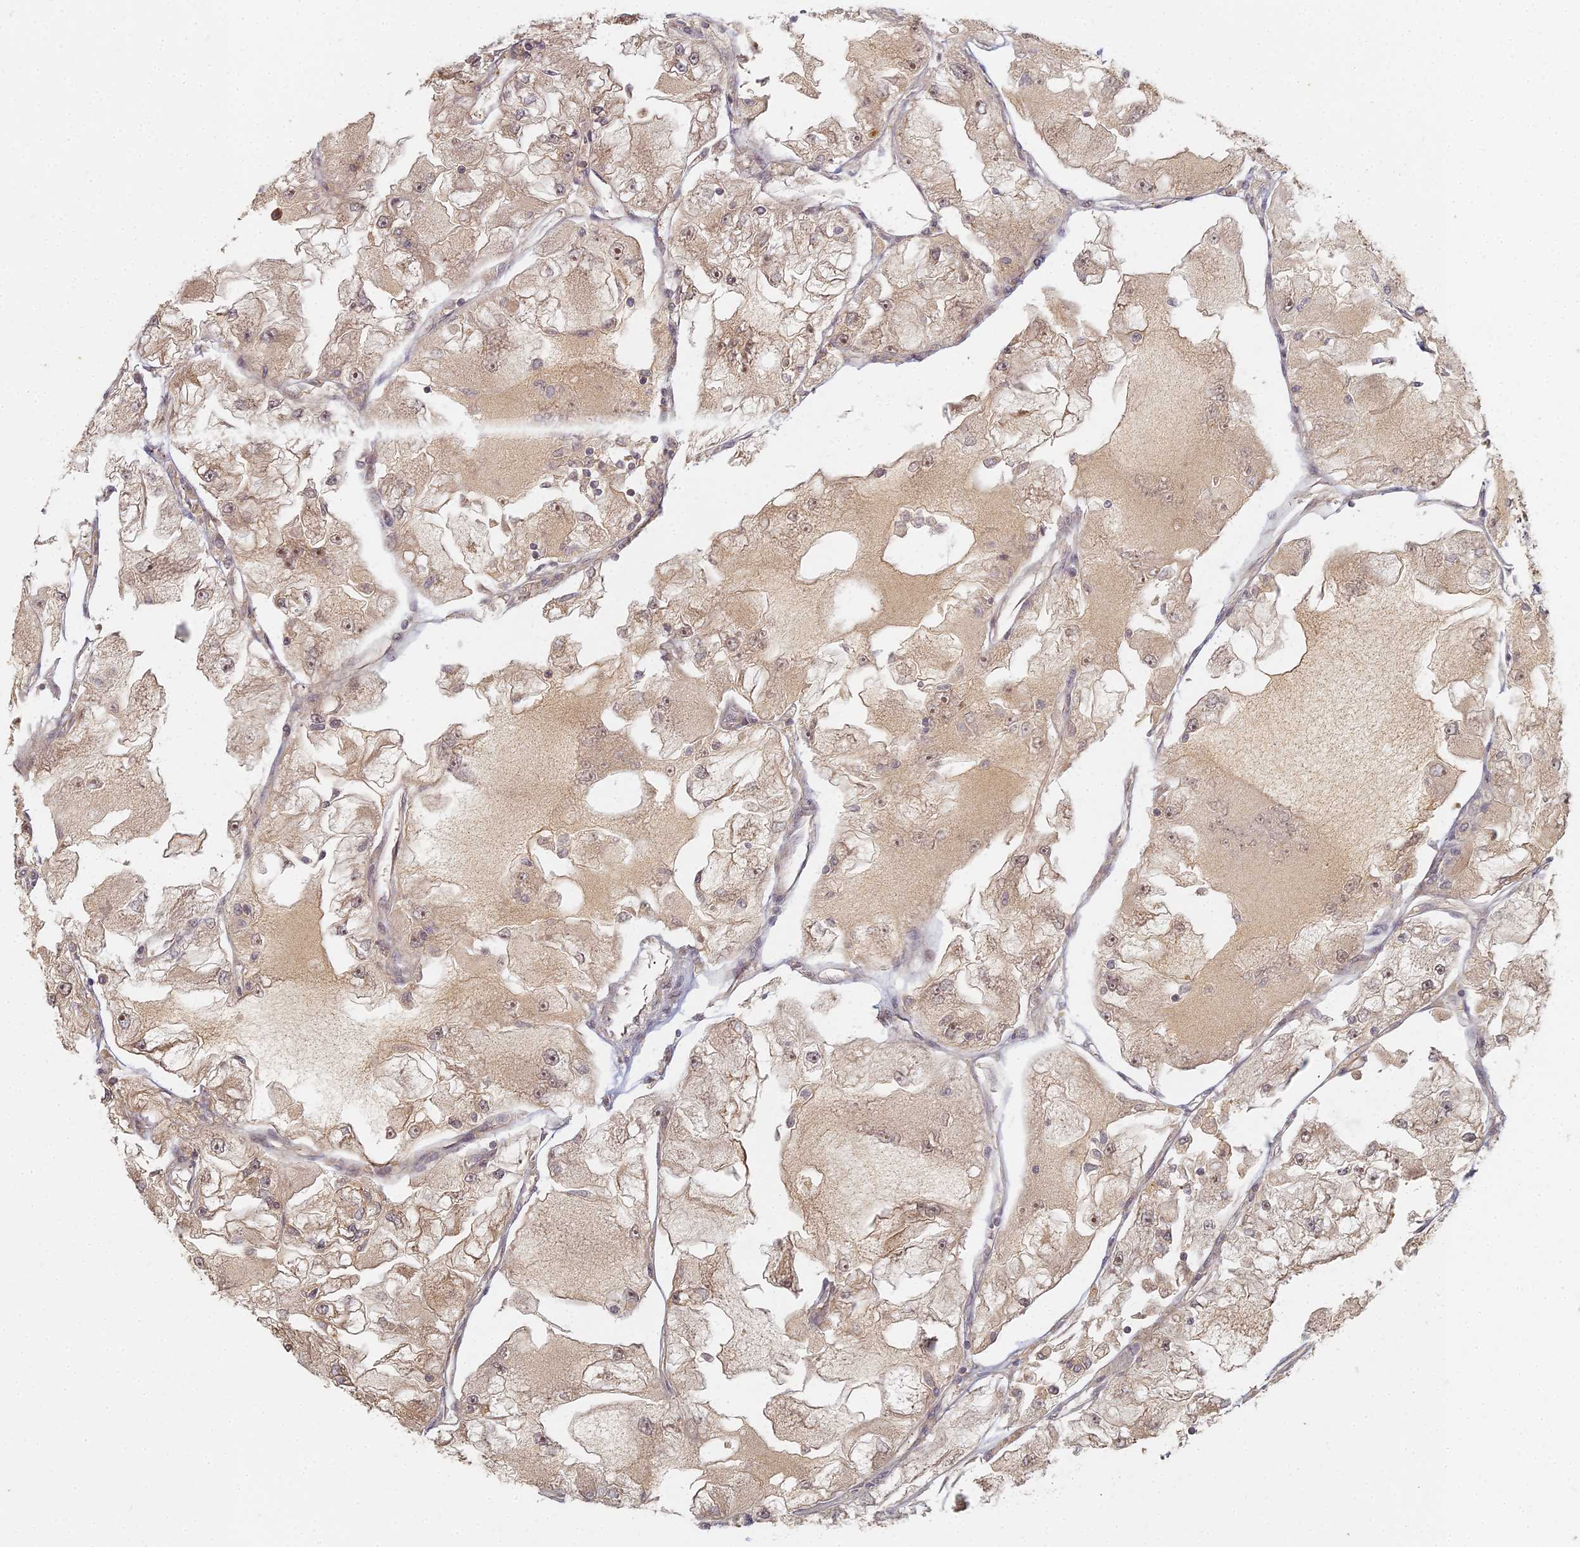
{"staining": {"intensity": "weak", "quantity": ">75%", "location": "cytoplasmic/membranous,nuclear"}, "tissue": "renal cancer", "cell_type": "Tumor cells", "image_type": "cancer", "snomed": [{"axis": "morphology", "description": "Adenocarcinoma, NOS"}, {"axis": "topography", "description": "Kidney"}], "caption": "Immunohistochemical staining of human adenocarcinoma (renal) demonstrates low levels of weak cytoplasmic/membranous and nuclear positivity in approximately >75% of tumor cells.", "gene": "INO80D", "patient": {"sex": "female", "age": 72}}